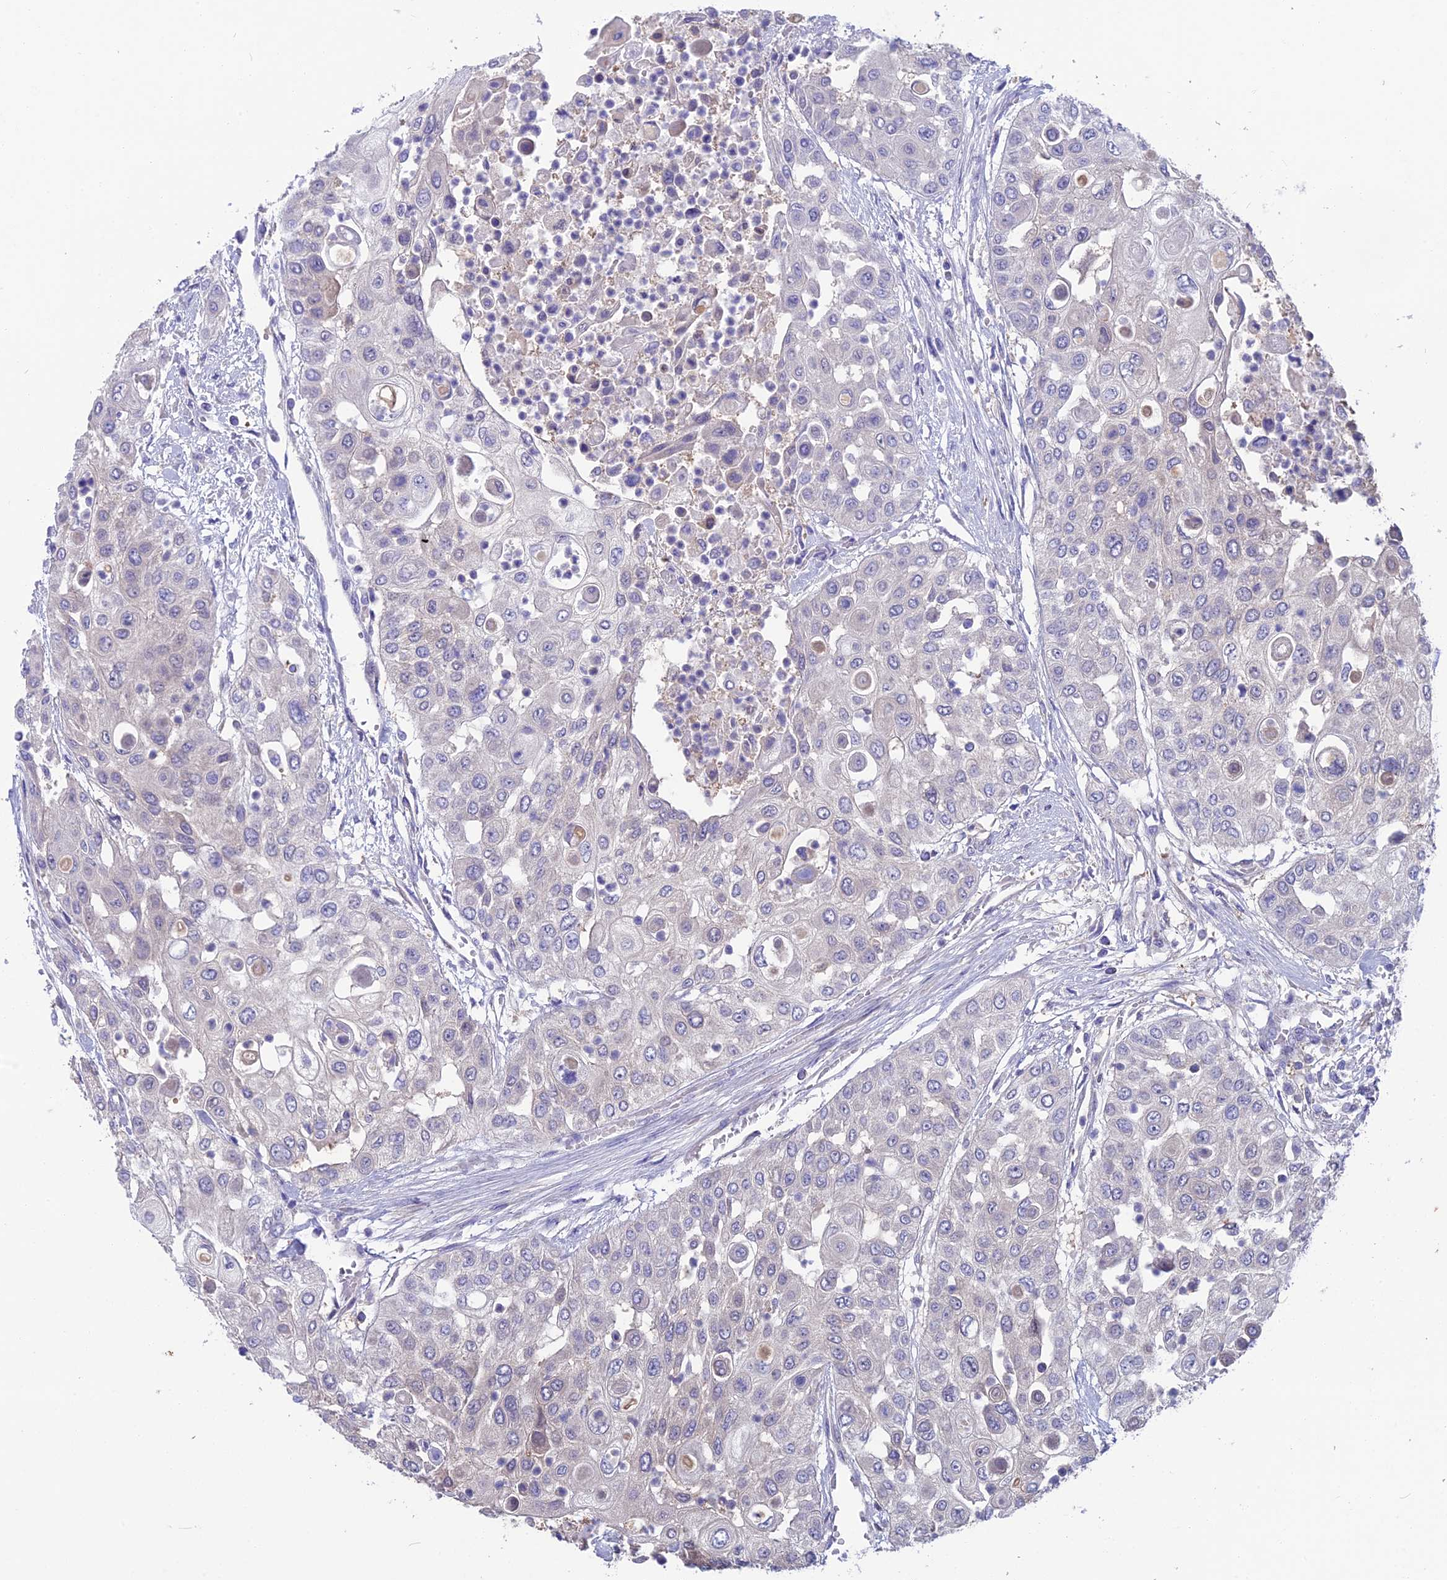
{"staining": {"intensity": "negative", "quantity": "none", "location": "none"}, "tissue": "urothelial cancer", "cell_type": "Tumor cells", "image_type": "cancer", "snomed": [{"axis": "morphology", "description": "Urothelial carcinoma, High grade"}, {"axis": "topography", "description": "Urinary bladder"}], "caption": "This is an immunohistochemistry (IHC) image of urothelial cancer. There is no positivity in tumor cells.", "gene": "SNAP91", "patient": {"sex": "female", "age": 79}}